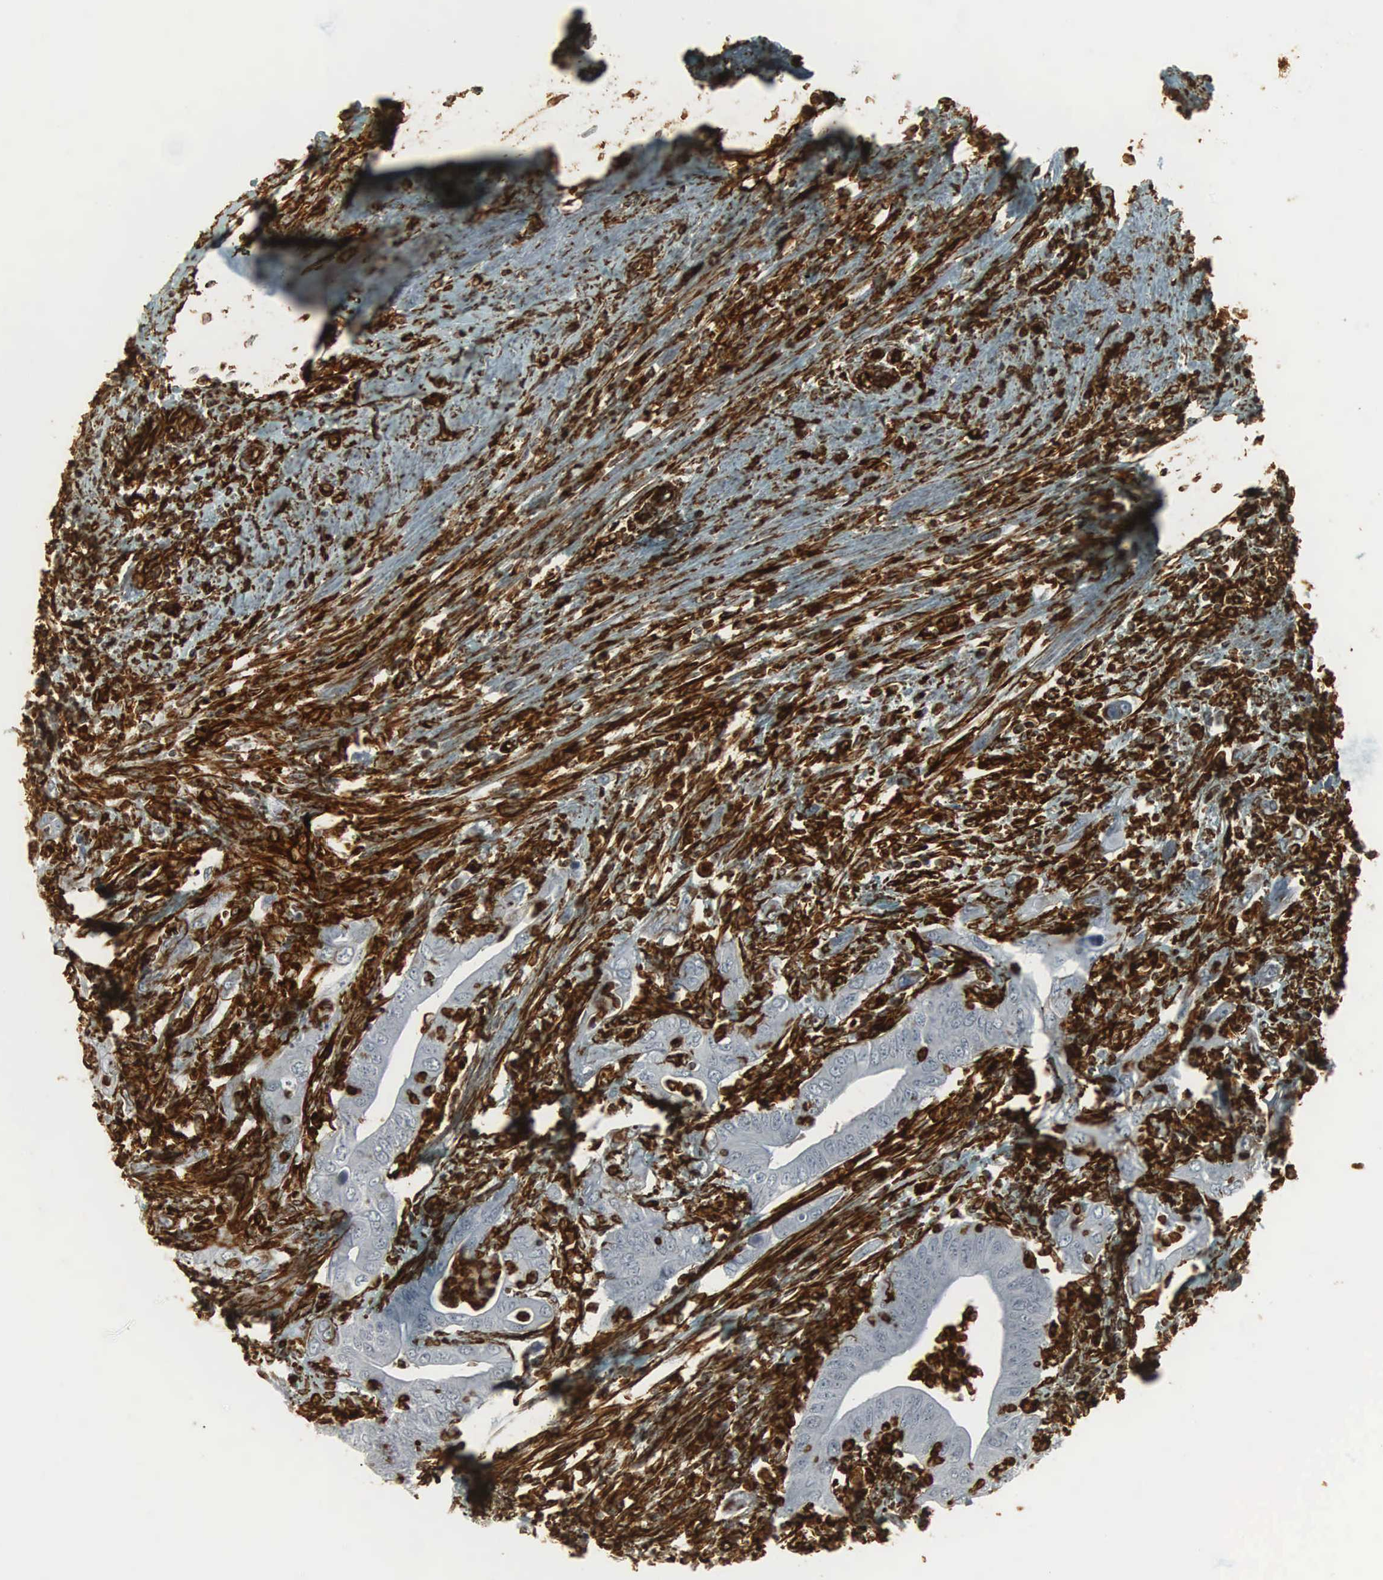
{"staining": {"intensity": "moderate", "quantity": "<25%", "location": "cytoplasmic/membranous,nuclear"}, "tissue": "cervical cancer", "cell_type": "Tumor cells", "image_type": "cancer", "snomed": [{"axis": "morphology", "description": "Normal tissue, NOS"}, {"axis": "morphology", "description": "Adenocarcinoma, NOS"}, {"axis": "topography", "description": "Cervix"}], "caption": "The immunohistochemical stain highlights moderate cytoplasmic/membranous and nuclear positivity in tumor cells of cervical cancer (adenocarcinoma) tissue.", "gene": "VIM", "patient": {"sex": "female", "age": 34}}